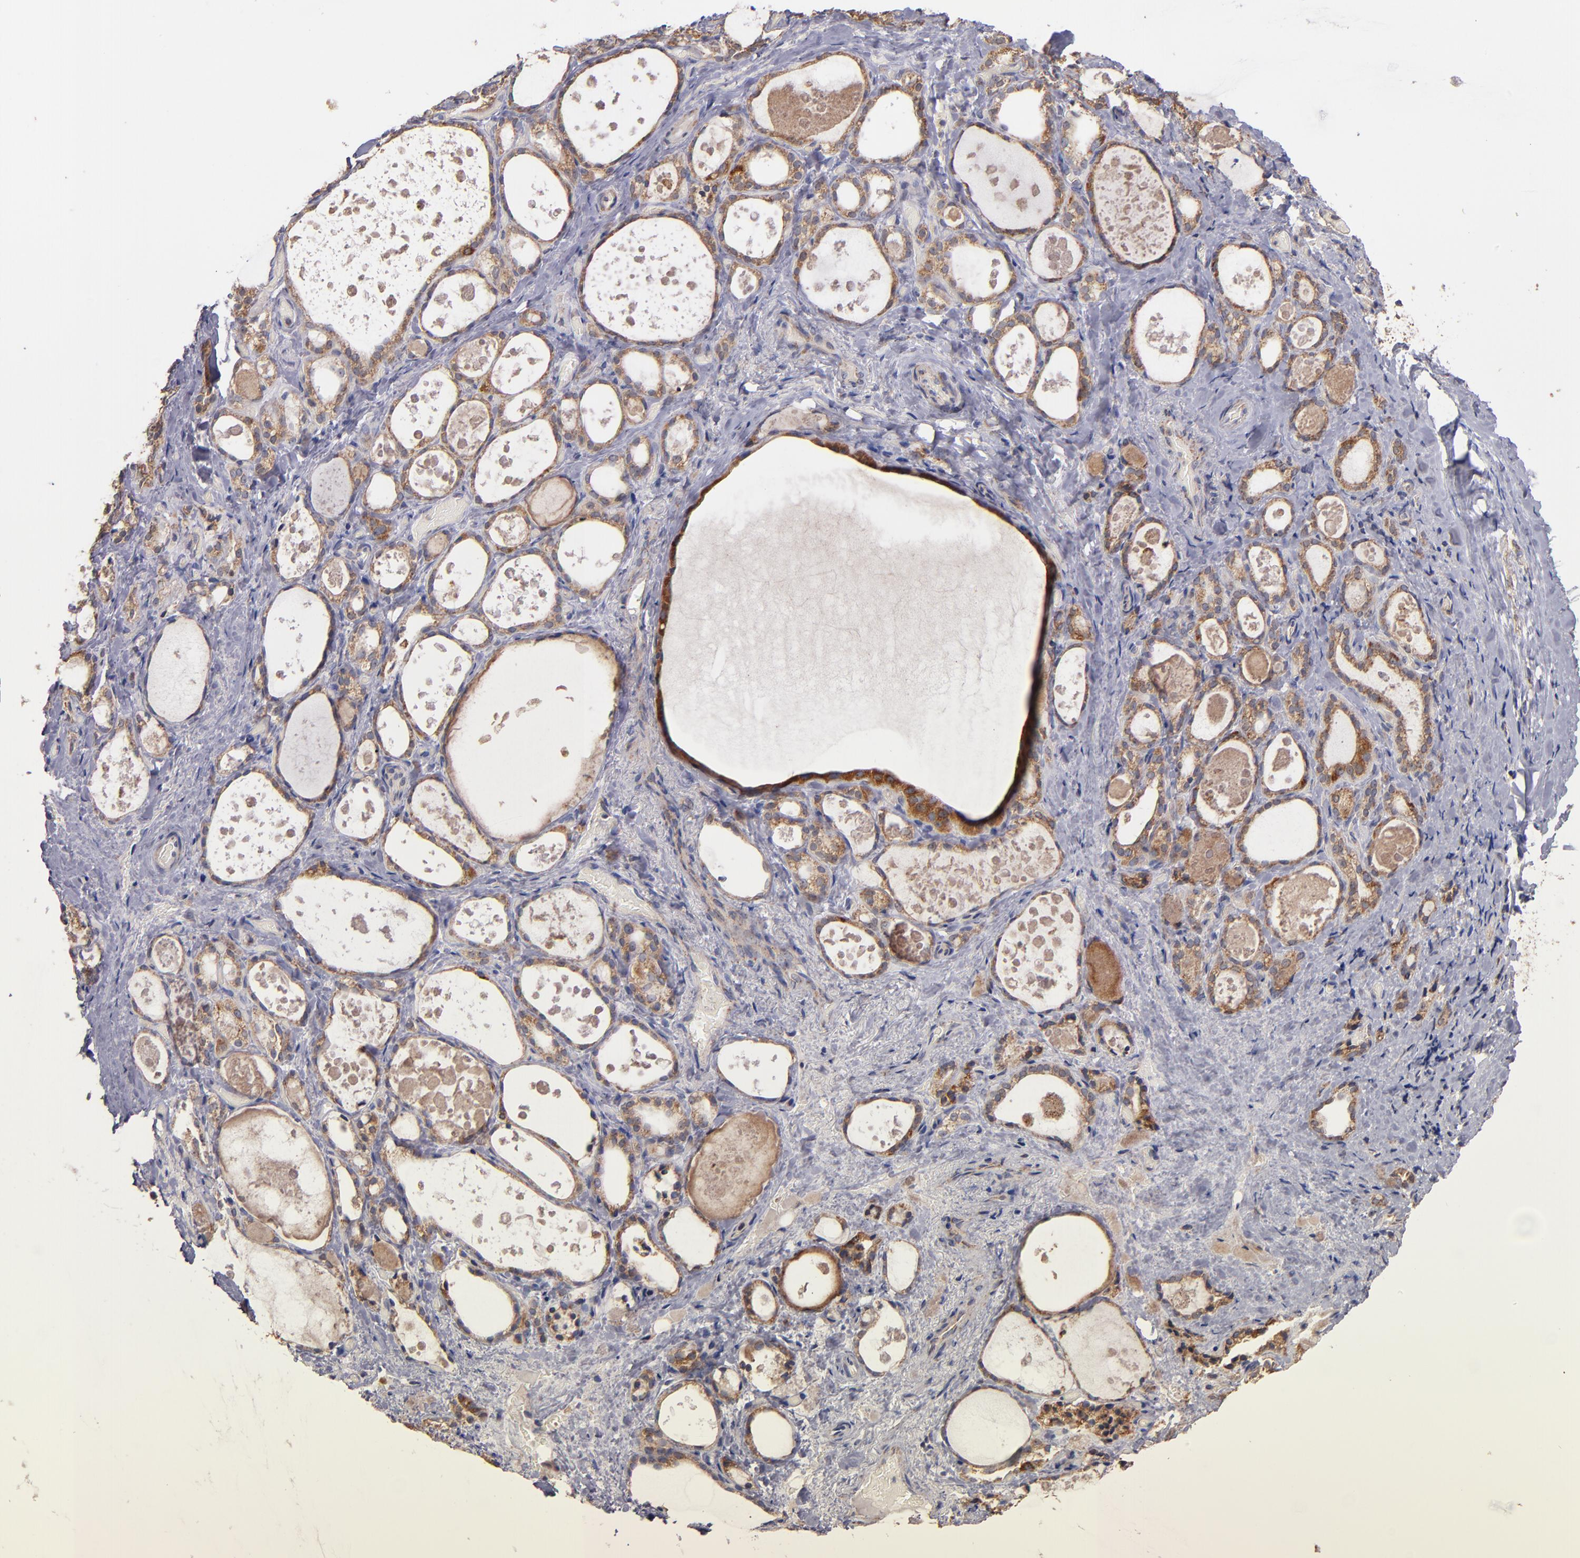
{"staining": {"intensity": "weak", "quantity": ">75%", "location": "cytoplasmic/membranous"}, "tissue": "thyroid gland", "cell_type": "Glandular cells", "image_type": "normal", "snomed": [{"axis": "morphology", "description": "Normal tissue, NOS"}, {"axis": "topography", "description": "Thyroid gland"}], "caption": "Immunohistochemical staining of unremarkable thyroid gland displays >75% levels of weak cytoplasmic/membranous protein expression in approximately >75% of glandular cells.", "gene": "DIABLO", "patient": {"sex": "female", "age": 75}}